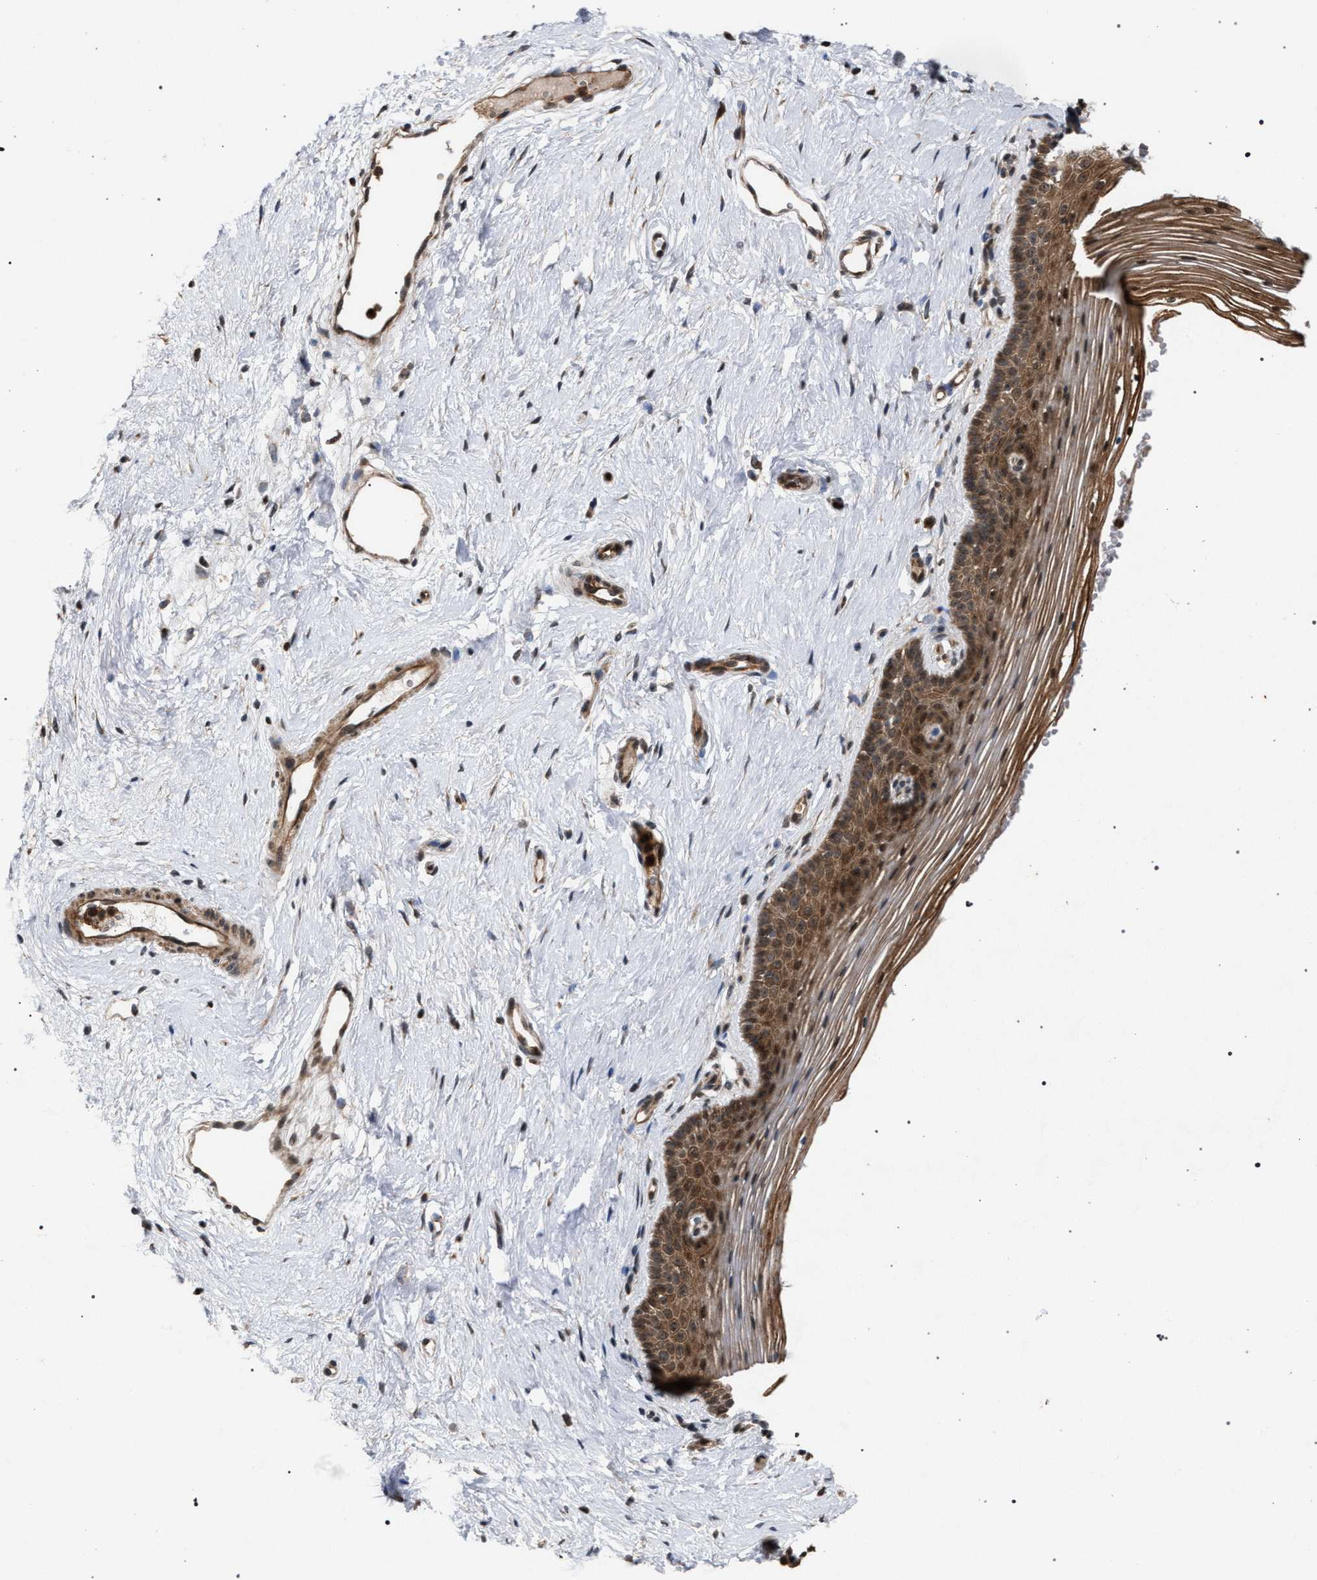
{"staining": {"intensity": "moderate", "quantity": ">75%", "location": "cytoplasmic/membranous"}, "tissue": "vagina", "cell_type": "Squamous epithelial cells", "image_type": "normal", "snomed": [{"axis": "morphology", "description": "Normal tissue, NOS"}, {"axis": "topography", "description": "Vagina"}], "caption": "Immunohistochemistry (IHC) staining of benign vagina, which shows medium levels of moderate cytoplasmic/membranous positivity in about >75% of squamous epithelial cells indicating moderate cytoplasmic/membranous protein expression. The staining was performed using DAB (3,3'-diaminobenzidine) (brown) for protein detection and nuclei were counterstained in hematoxylin (blue).", "gene": "IRAK4", "patient": {"sex": "female", "age": 32}}